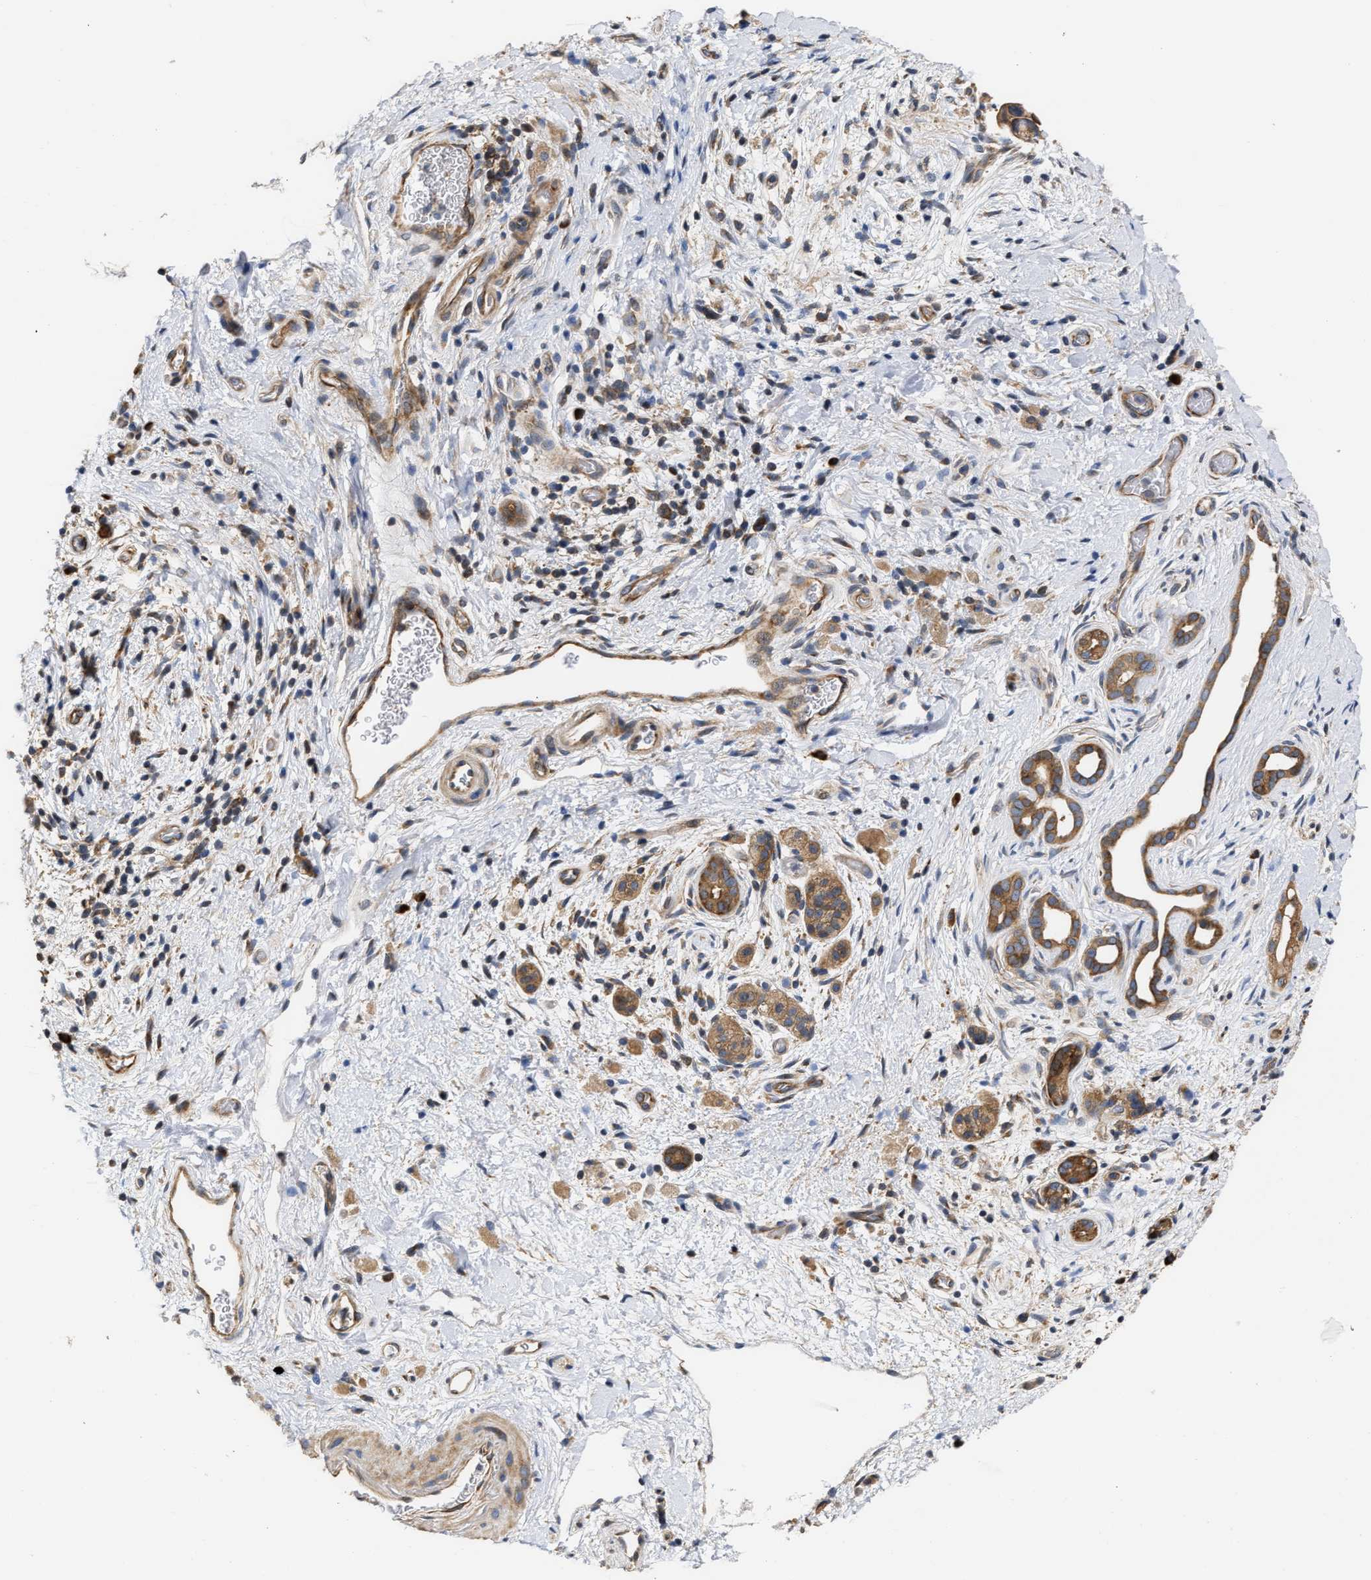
{"staining": {"intensity": "moderate", "quantity": ">75%", "location": "cytoplasmic/membranous"}, "tissue": "pancreatic cancer", "cell_type": "Tumor cells", "image_type": "cancer", "snomed": [{"axis": "morphology", "description": "Adenocarcinoma, NOS"}, {"axis": "topography", "description": "Pancreas"}], "caption": "This is an image of immunohistochemistry (IHC) staining of pancreatic adenocarcinoma, which shows moderate staining in the cytoplasmic/membranous of tumor cells.", "gene": "CLIP2", "patient": {"sex": "male", "age": 55}}